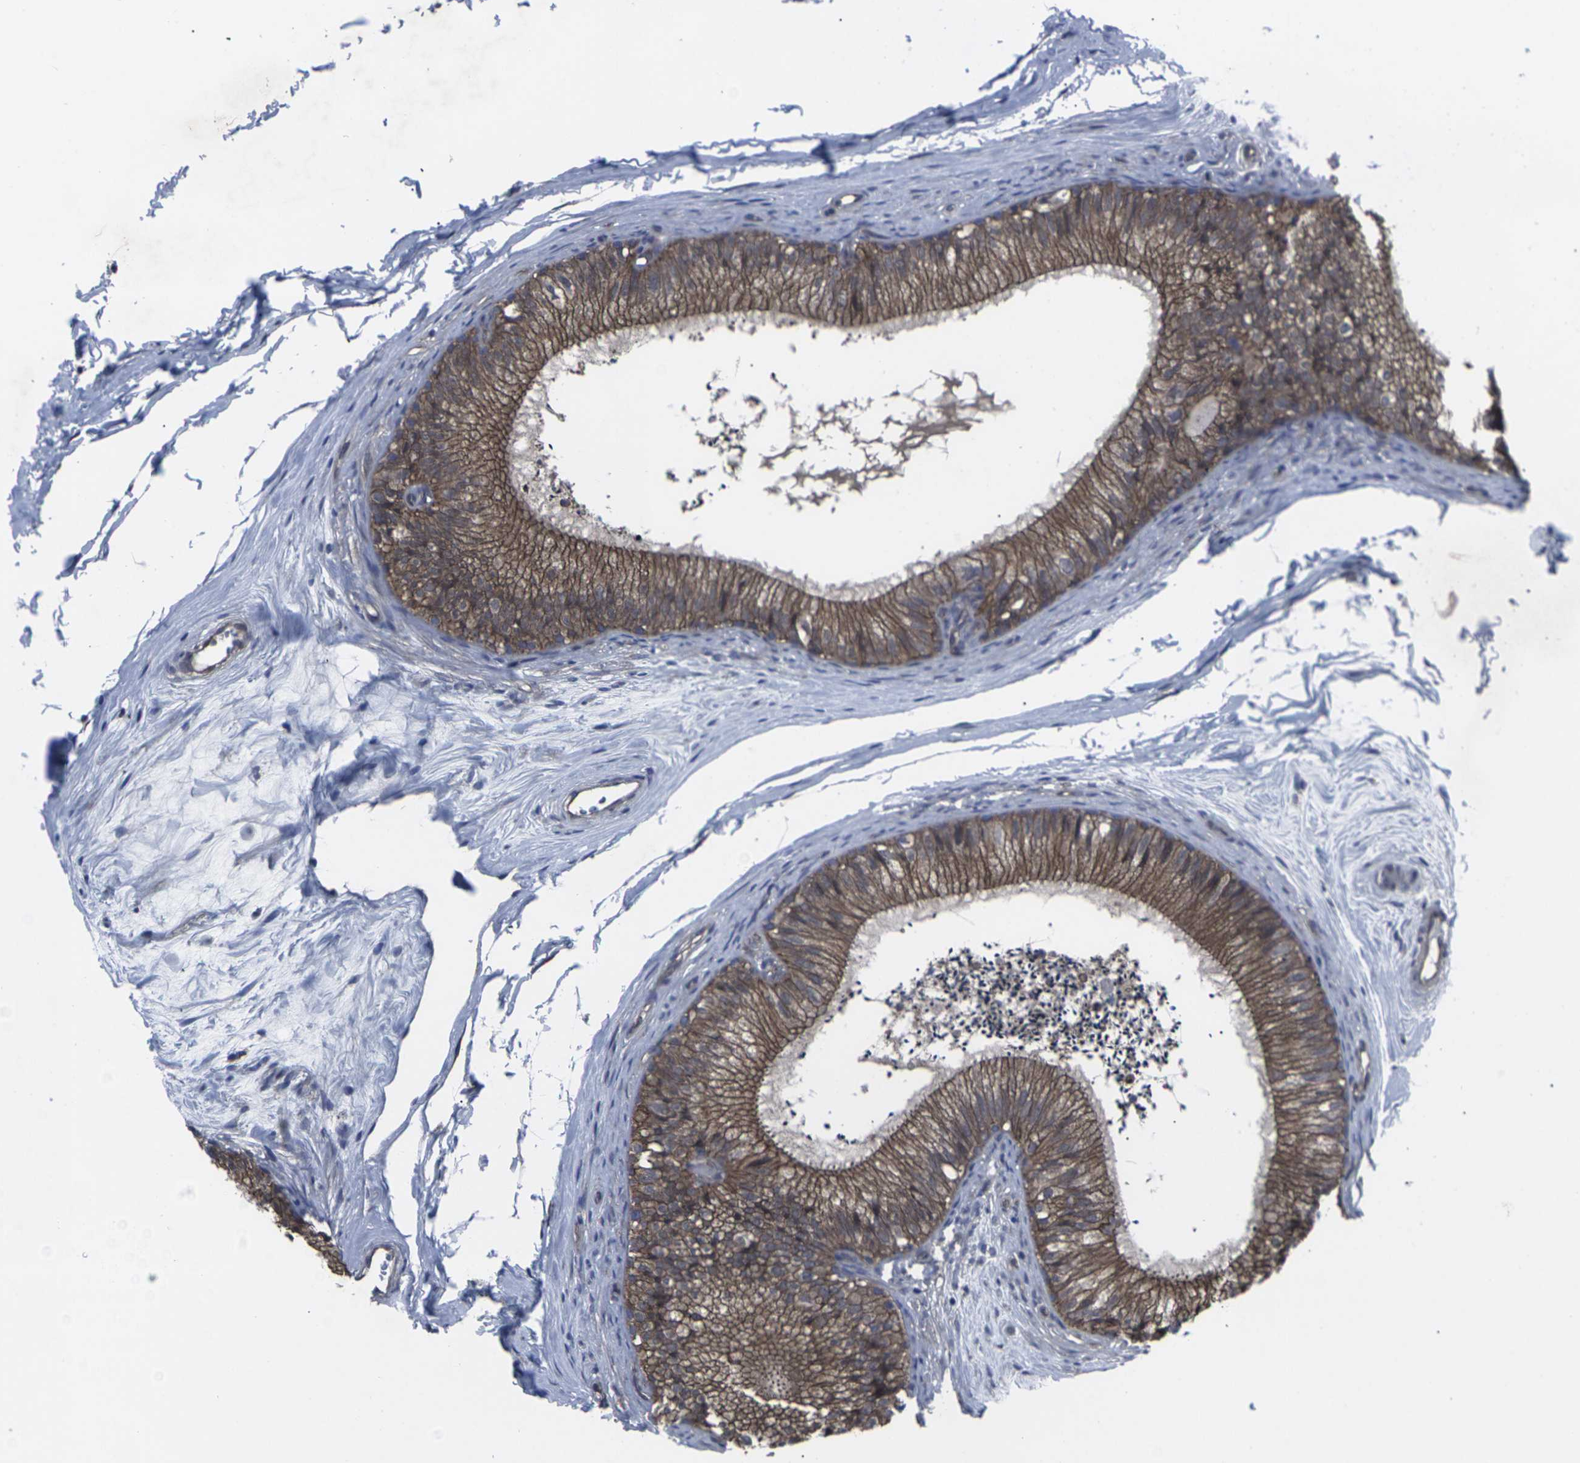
{"staining": {"intensity": "moderate", "quantity": ">75%", "location": "cytoplasmic/membranous"}, "tissue": "epididymis", "cell_type": "Glandular cells", "image_type": "normal", "snomed": [{"axis": "morphology", "description": "Normal tissue, NOS"}, {"axis": "topography", "description": "Epididymis"}], "caption": "About >75% of glandular cells in benign human epididymis display moderate cytoplasmic/membranous protein staining as visualized by brown immunohistochemical staining.", "gene": "MAPKAPK2", "patient": {"sex": "male", "age": 56}}